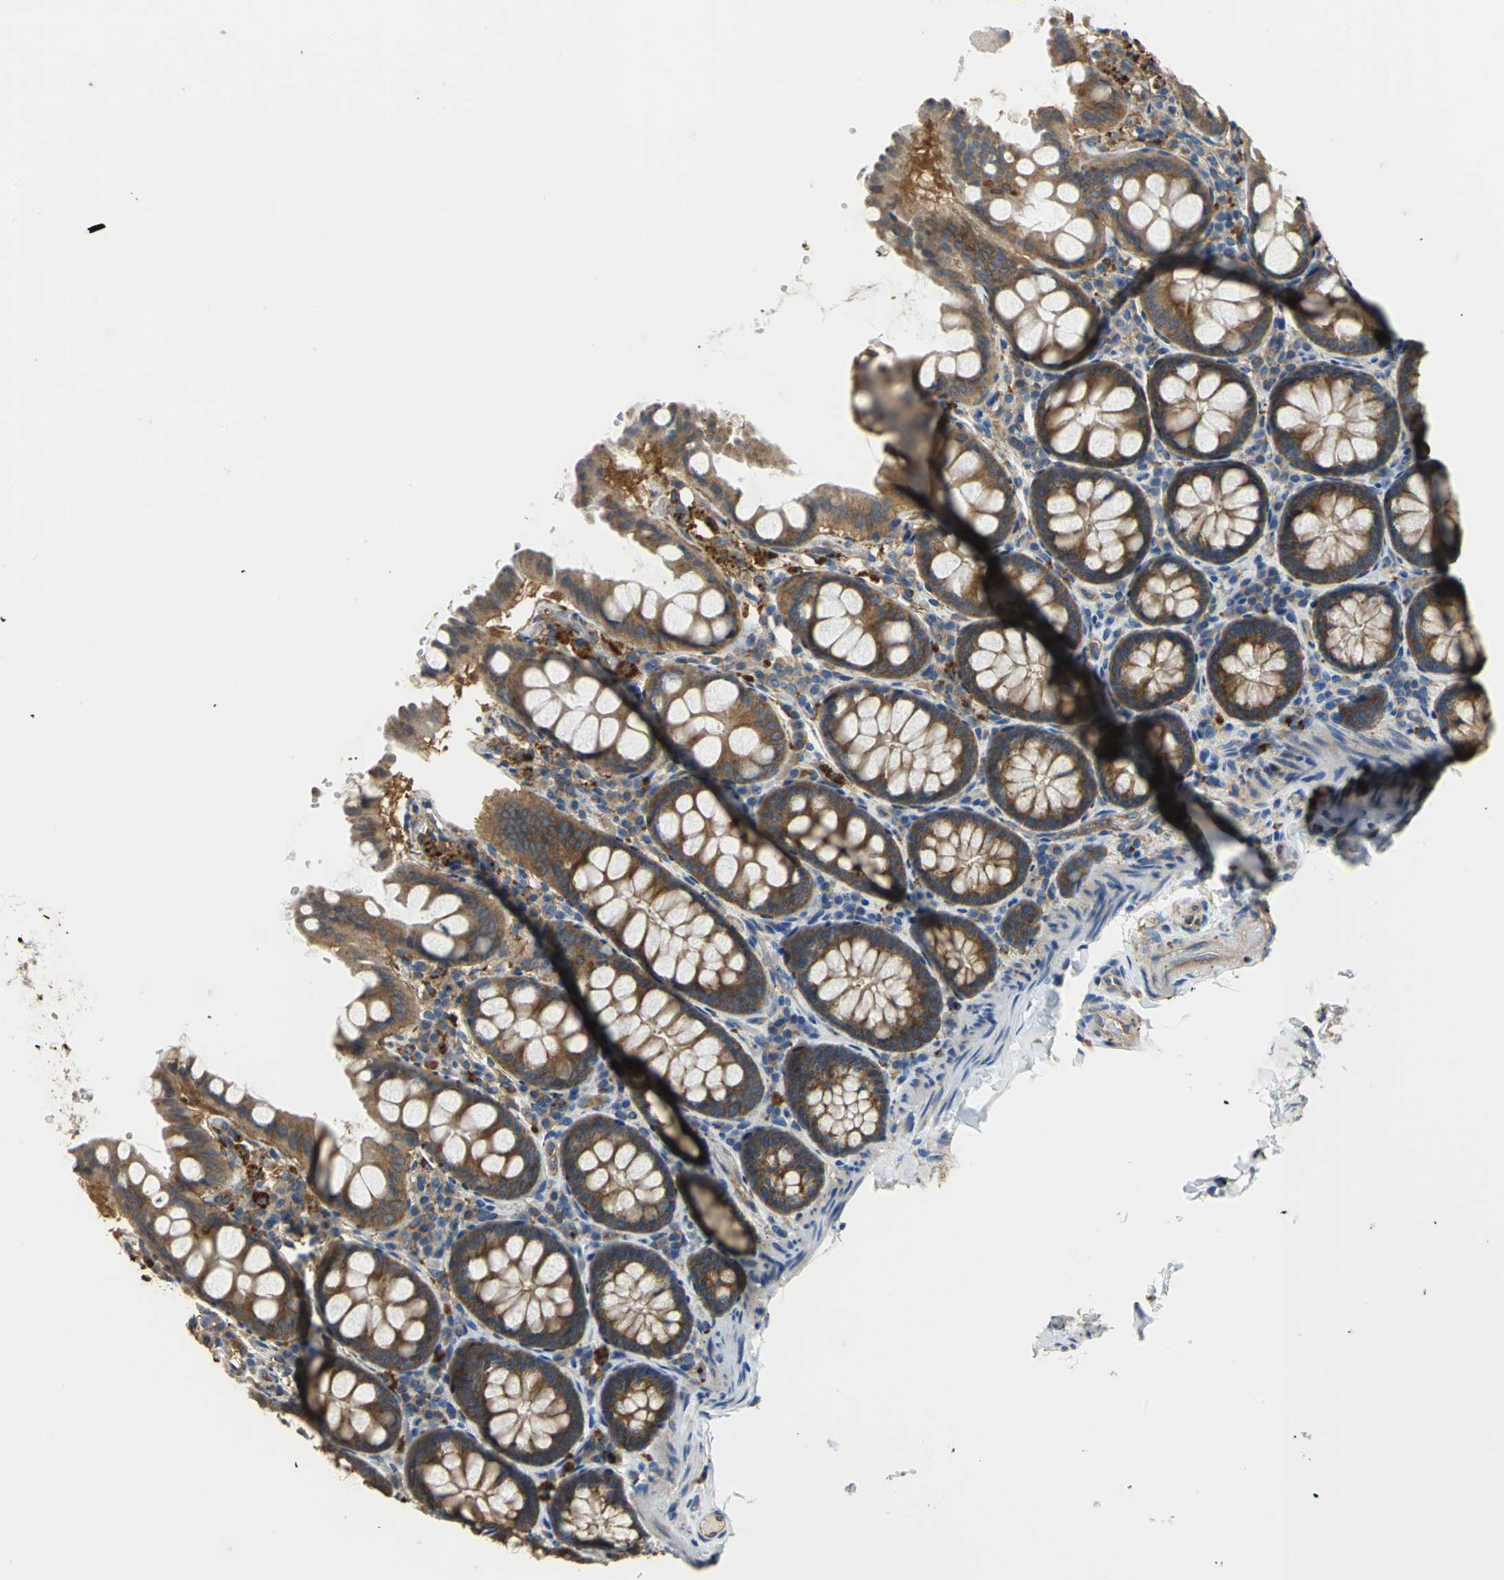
{"staining": {"intensity": "moderate", "quantity": ">75%", "location": "cytoplasmic/membranous"}, "tissue": "colon", "cell_type": "Endothelial cells", "image_type": "normal", "snomed": [{"axis": "morphology", "description": "Normal tissue, NOS"}, {"axis": "topography", "description": "Colon"}], "caption": "Brown immunohistochemical staining in unremarkable human colon exhibits moderate cytoplasmic/membranous positivity in about >75% of endothelial cells.", "gene": "DIAPH2", "patient": {"sex": "female", "age": 61}}